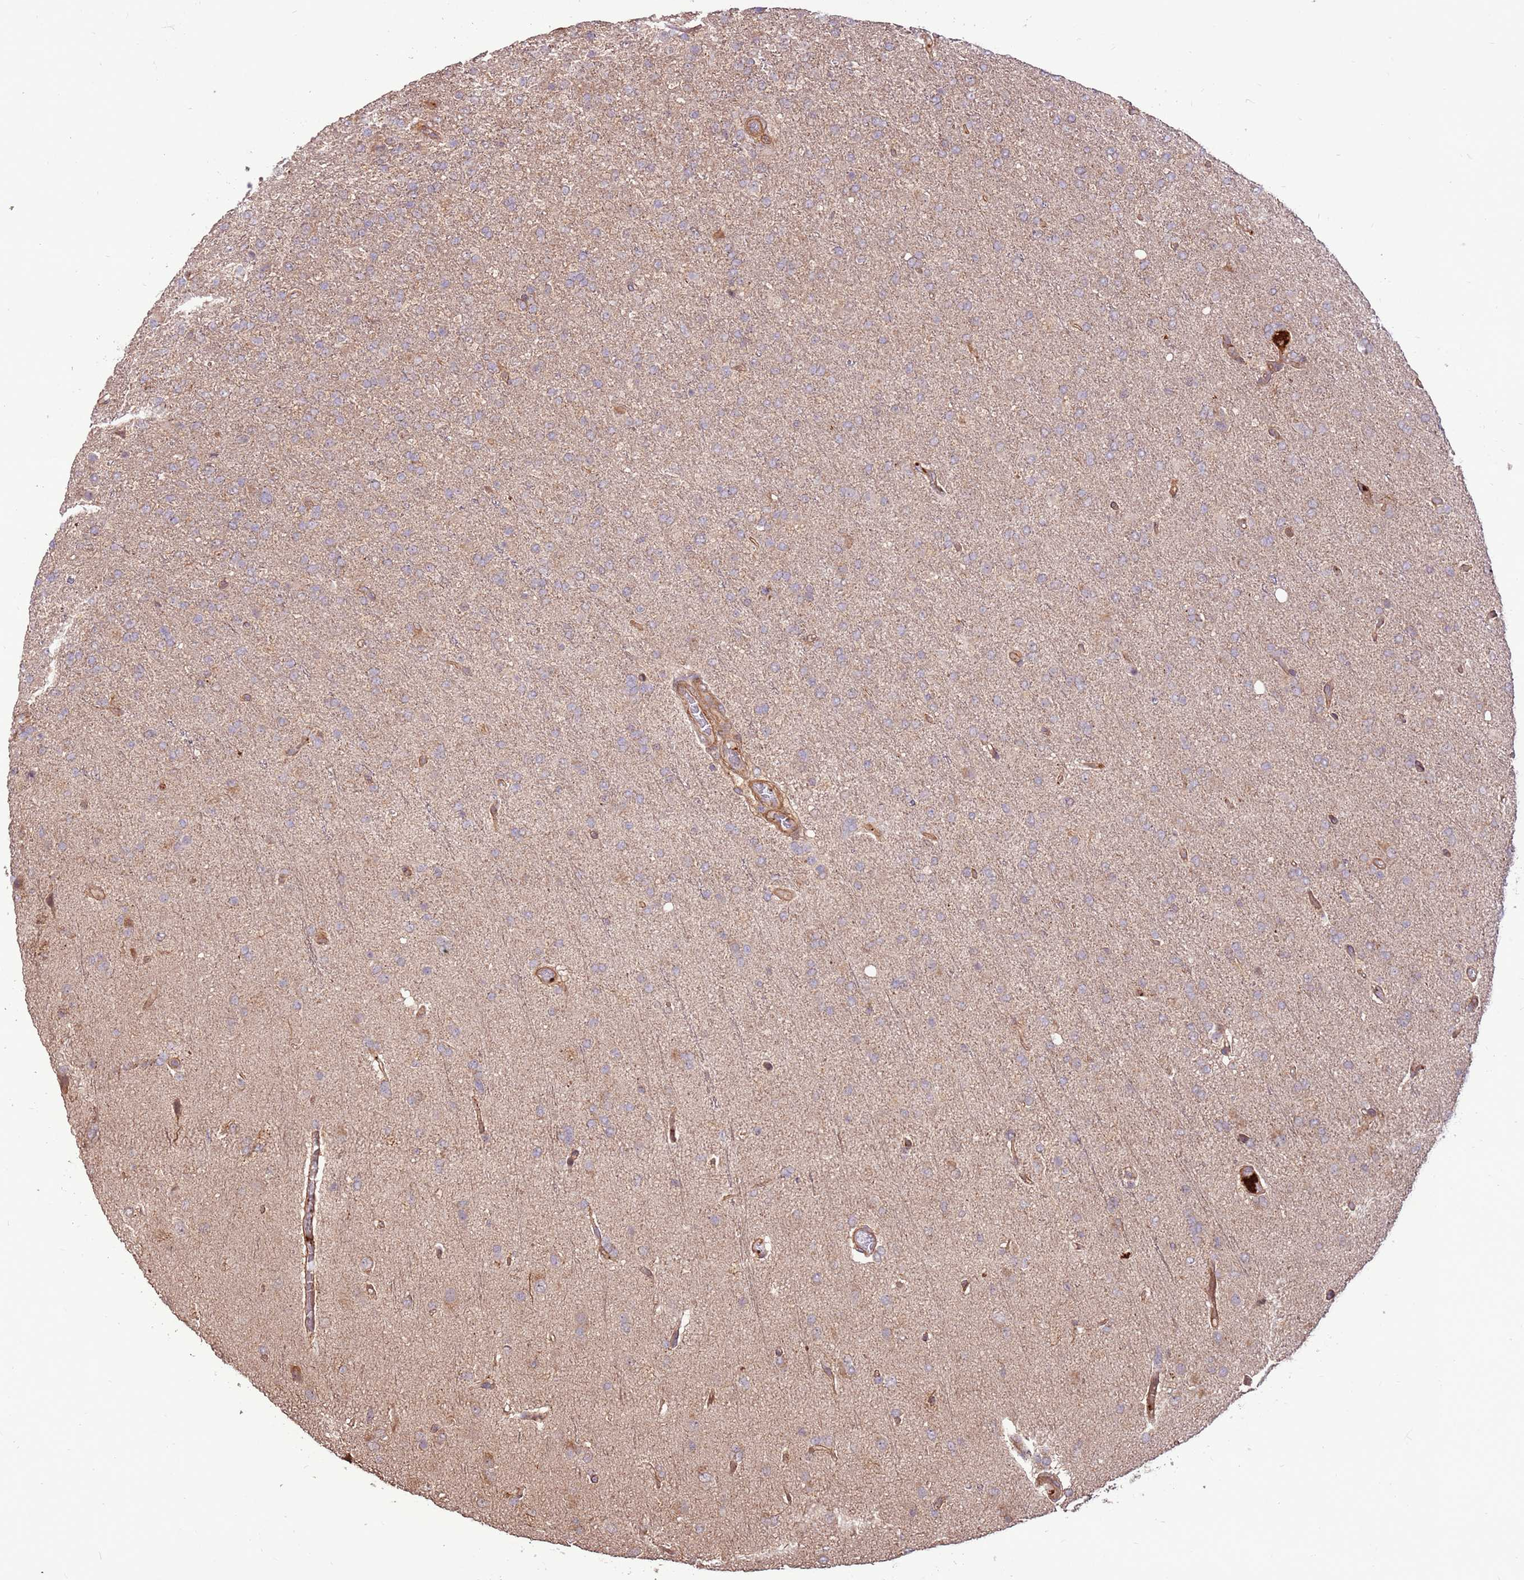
{"staining": {"intensity": "weak", "quantity": "<25%", "location": "cytoplasmic/membranous"}, "tissue": "glioma", "cell_type": "Tumor cells", "image_type": "cancer", "snomed": [{"axis": "morphology", "description": "Glioma, malignant, High grade"}, {"axis": "topography", "description": "Brain"}], "caption": "Human malignant glioma (high-grade) stained for a protein using immunohistochemistry shows no staining in tumor cells.", "gene": "CCDC112", "patient": {"sex": "female", "age": 74}}